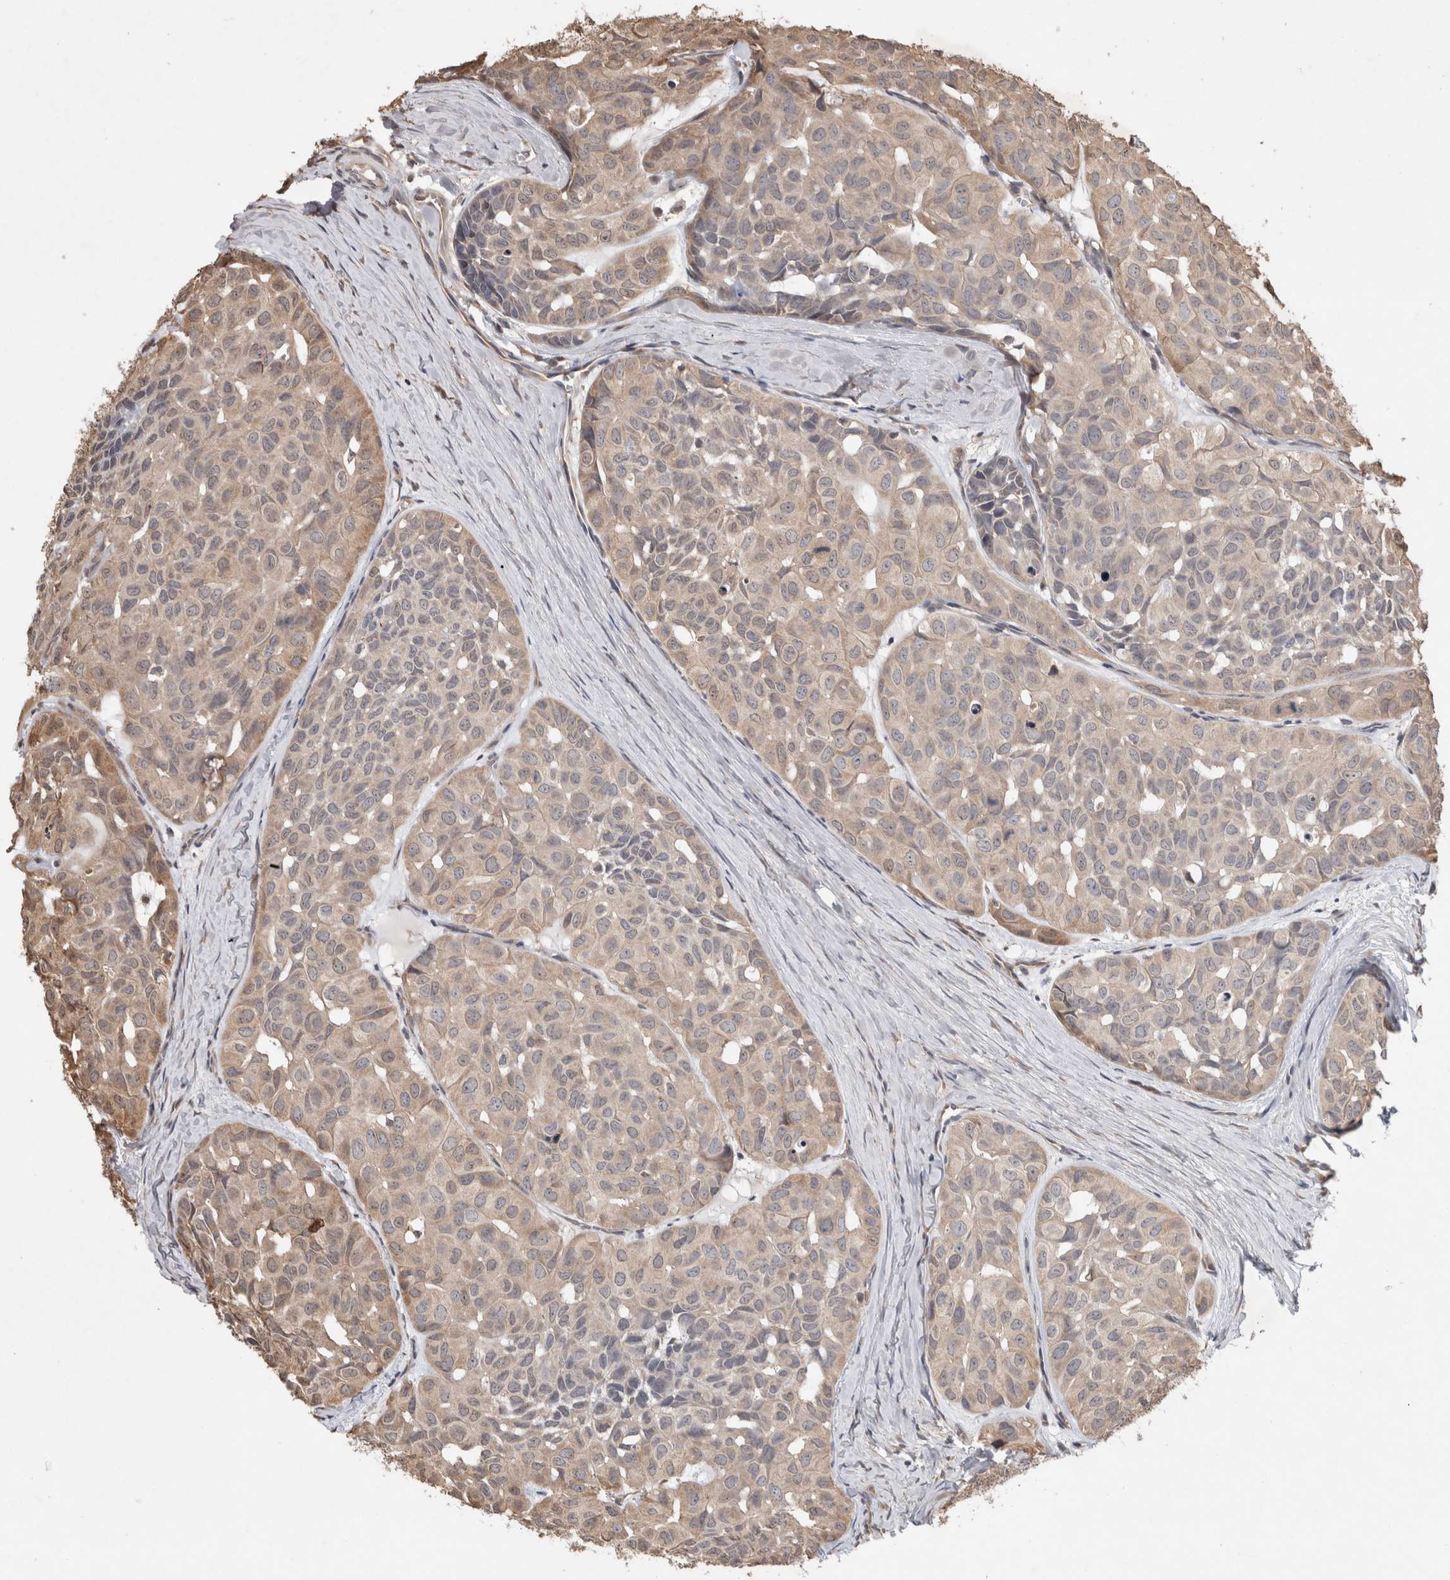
{"staining": {"intensity": "weak", "quantity": ">75%", "location": "cytoplasmic/membranous"}, "tissue": "head and neck cancer", "cell_type": "Tumor cells", "image_type": "cancer", "snomed": [{"axis": "morphology", "description": "Adenocarcinoma, NOS"}, {"axis": "topography", "description": "Salivary gland, NOS"}, {"axis": "topography", "description": "Head-Neck"}], "caption": "IHC micrograph of human adenocarcinoma (head and neck) stained for a protein (brown), which exhibits low levels of weak cytoplasmic/membranous expression in about >75% of tumor cells.", "gene": "TRIM5", "patient": {"sex": "female", "age": 76}}